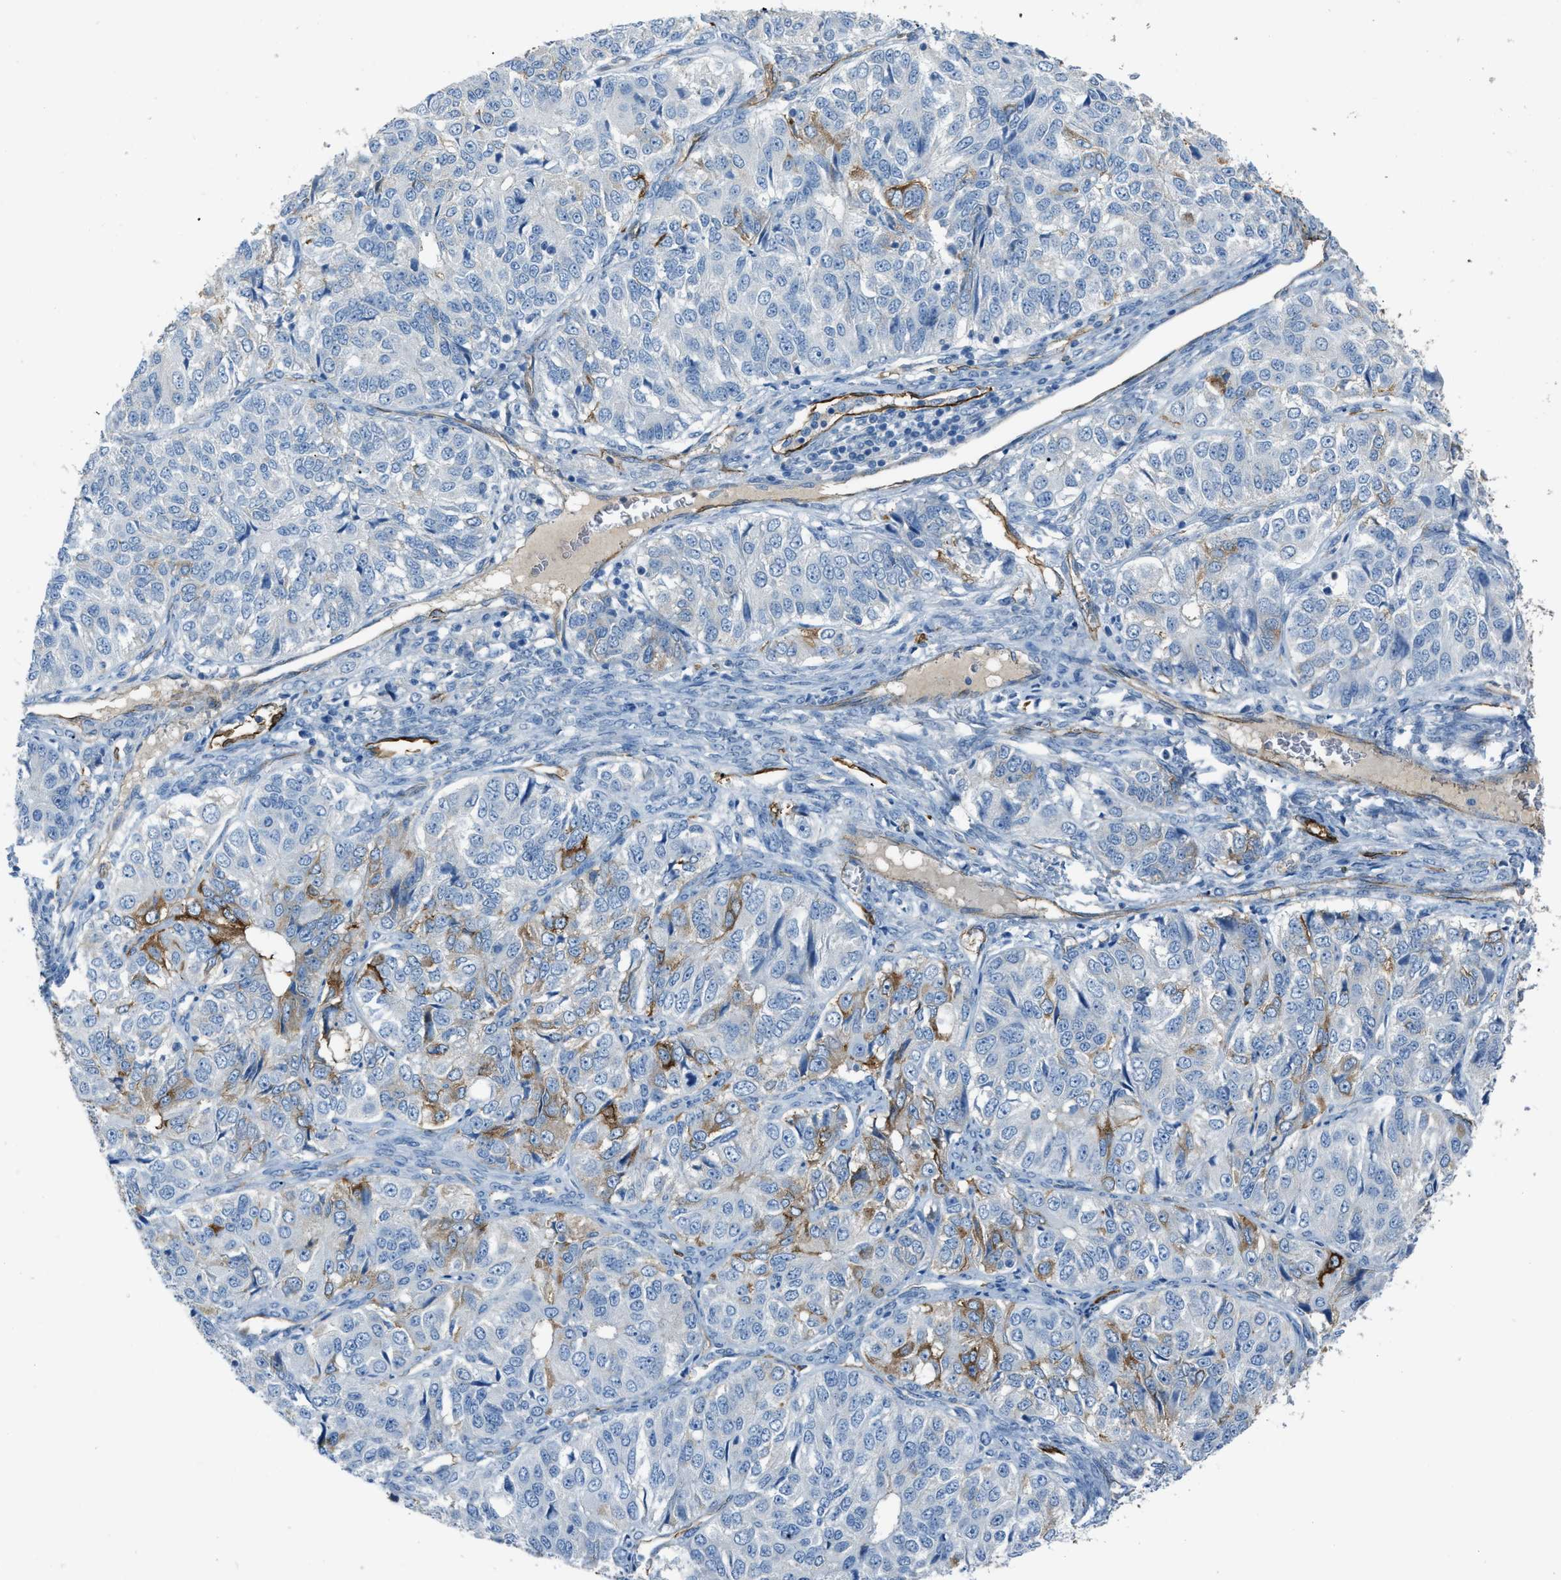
{"staining": {"intensity": "moderate", "quantity": "25%-75%", "location": "cytoplasmic/membranous"}, "tissue": "ovarian cancer", "cell_type": "Tumor cells", "image_type": "cancer", "snomed": [{"axis": "morphology", "description": "Carcinoma, endometroid"}, {"axis": "topography", "description": "Ovary"}], "caption": "Protein staining displays moderate cytoplasmic/membranous expression in about 25%-75% of tumor cells in ovarian endometroid carcinoma.", "gene": "SLC22A15", "patient": {"sex": "female", "age": 51}}